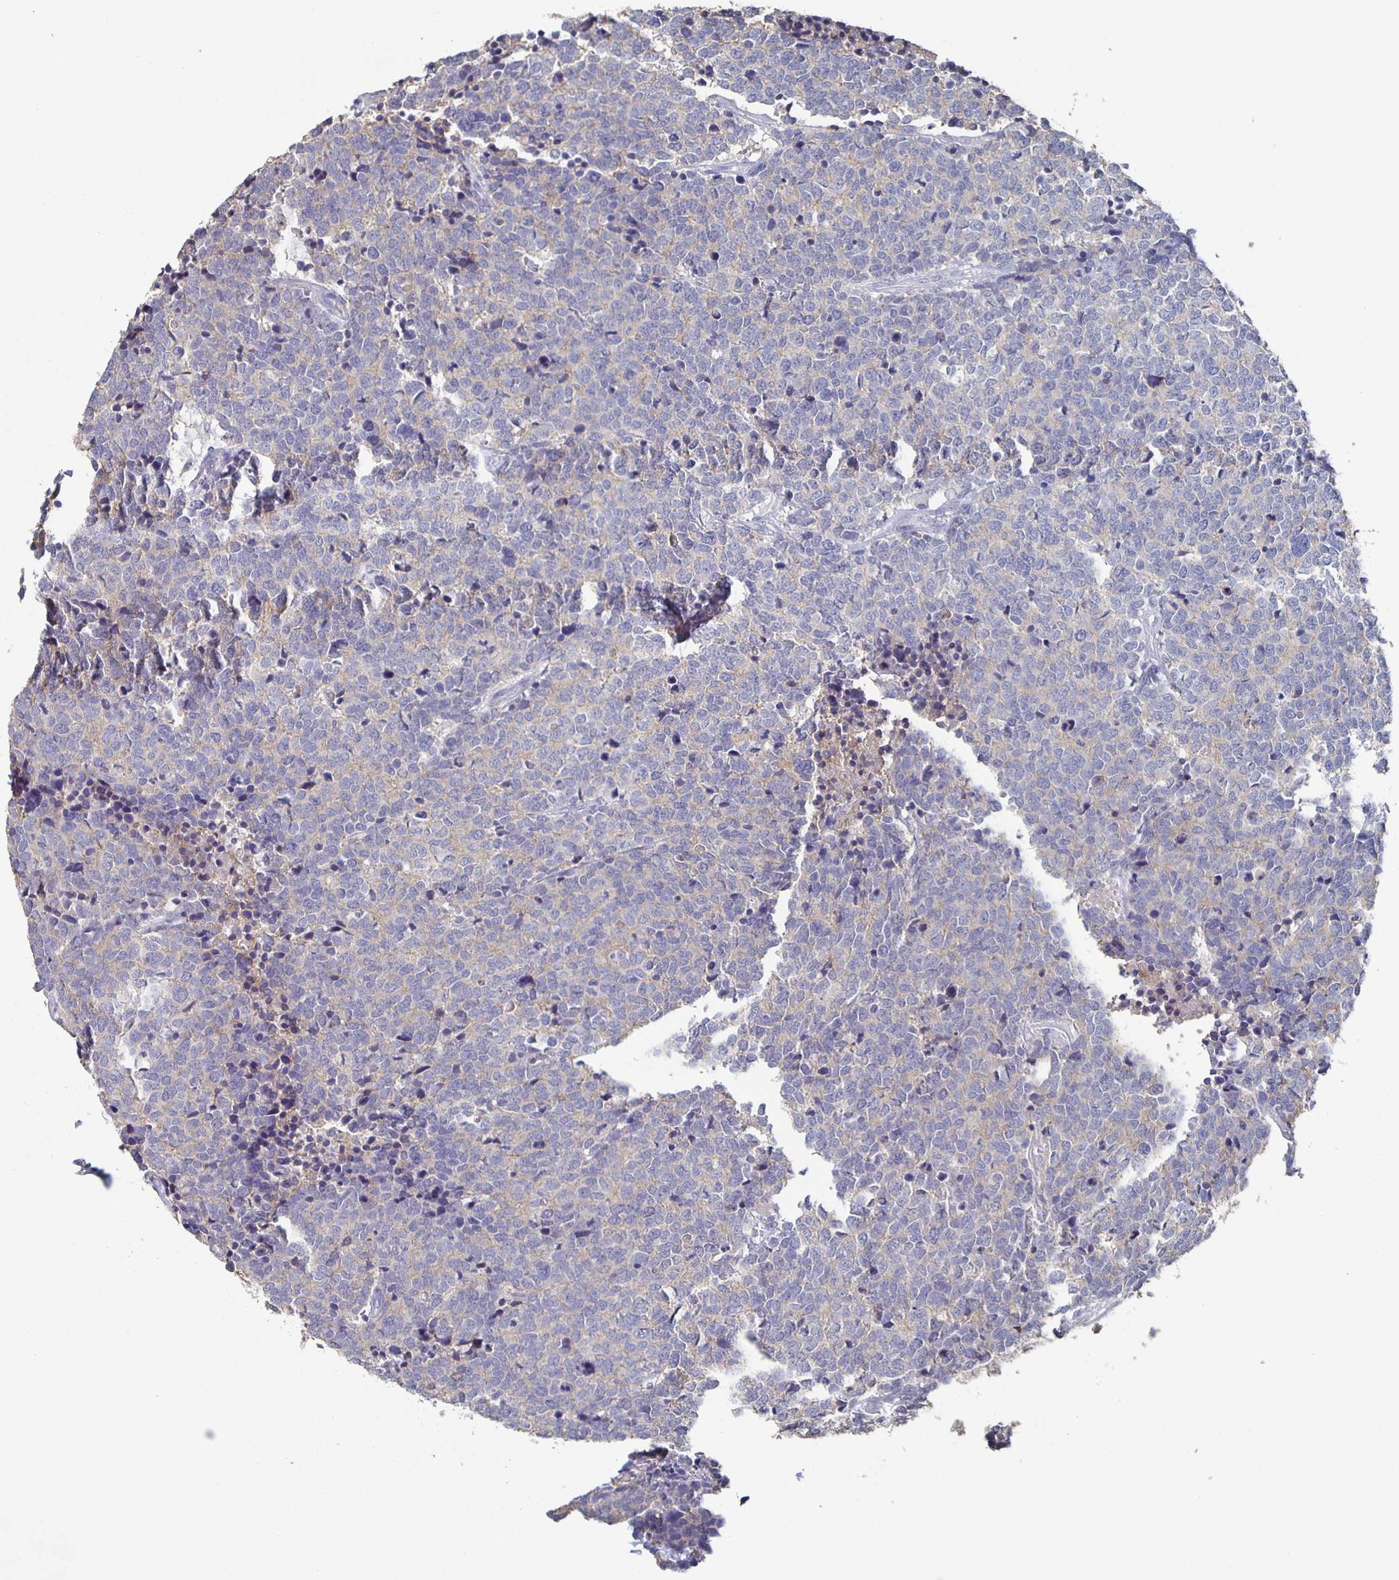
{"staining": {"intensity": "weak", "quantity": "<25%", "location": "cytoplasmic/membranous"}, "tissue": "carcinoid", "cell_type": "Tumor cells", "image_type": "cancer", "snomed": [{"axis": "morphology", "description": "Carcinoid, malignant, NOS"}, {"axis": "topography", "description": "Skin"}], "caption": "An IHC histopathology image of carcinoid (malignant) is shown. There is no staining in tumor cells of carcinoid (malignant).", "gene": "CACNA2D2", "patient": {"sex": "female", "age": 79}}